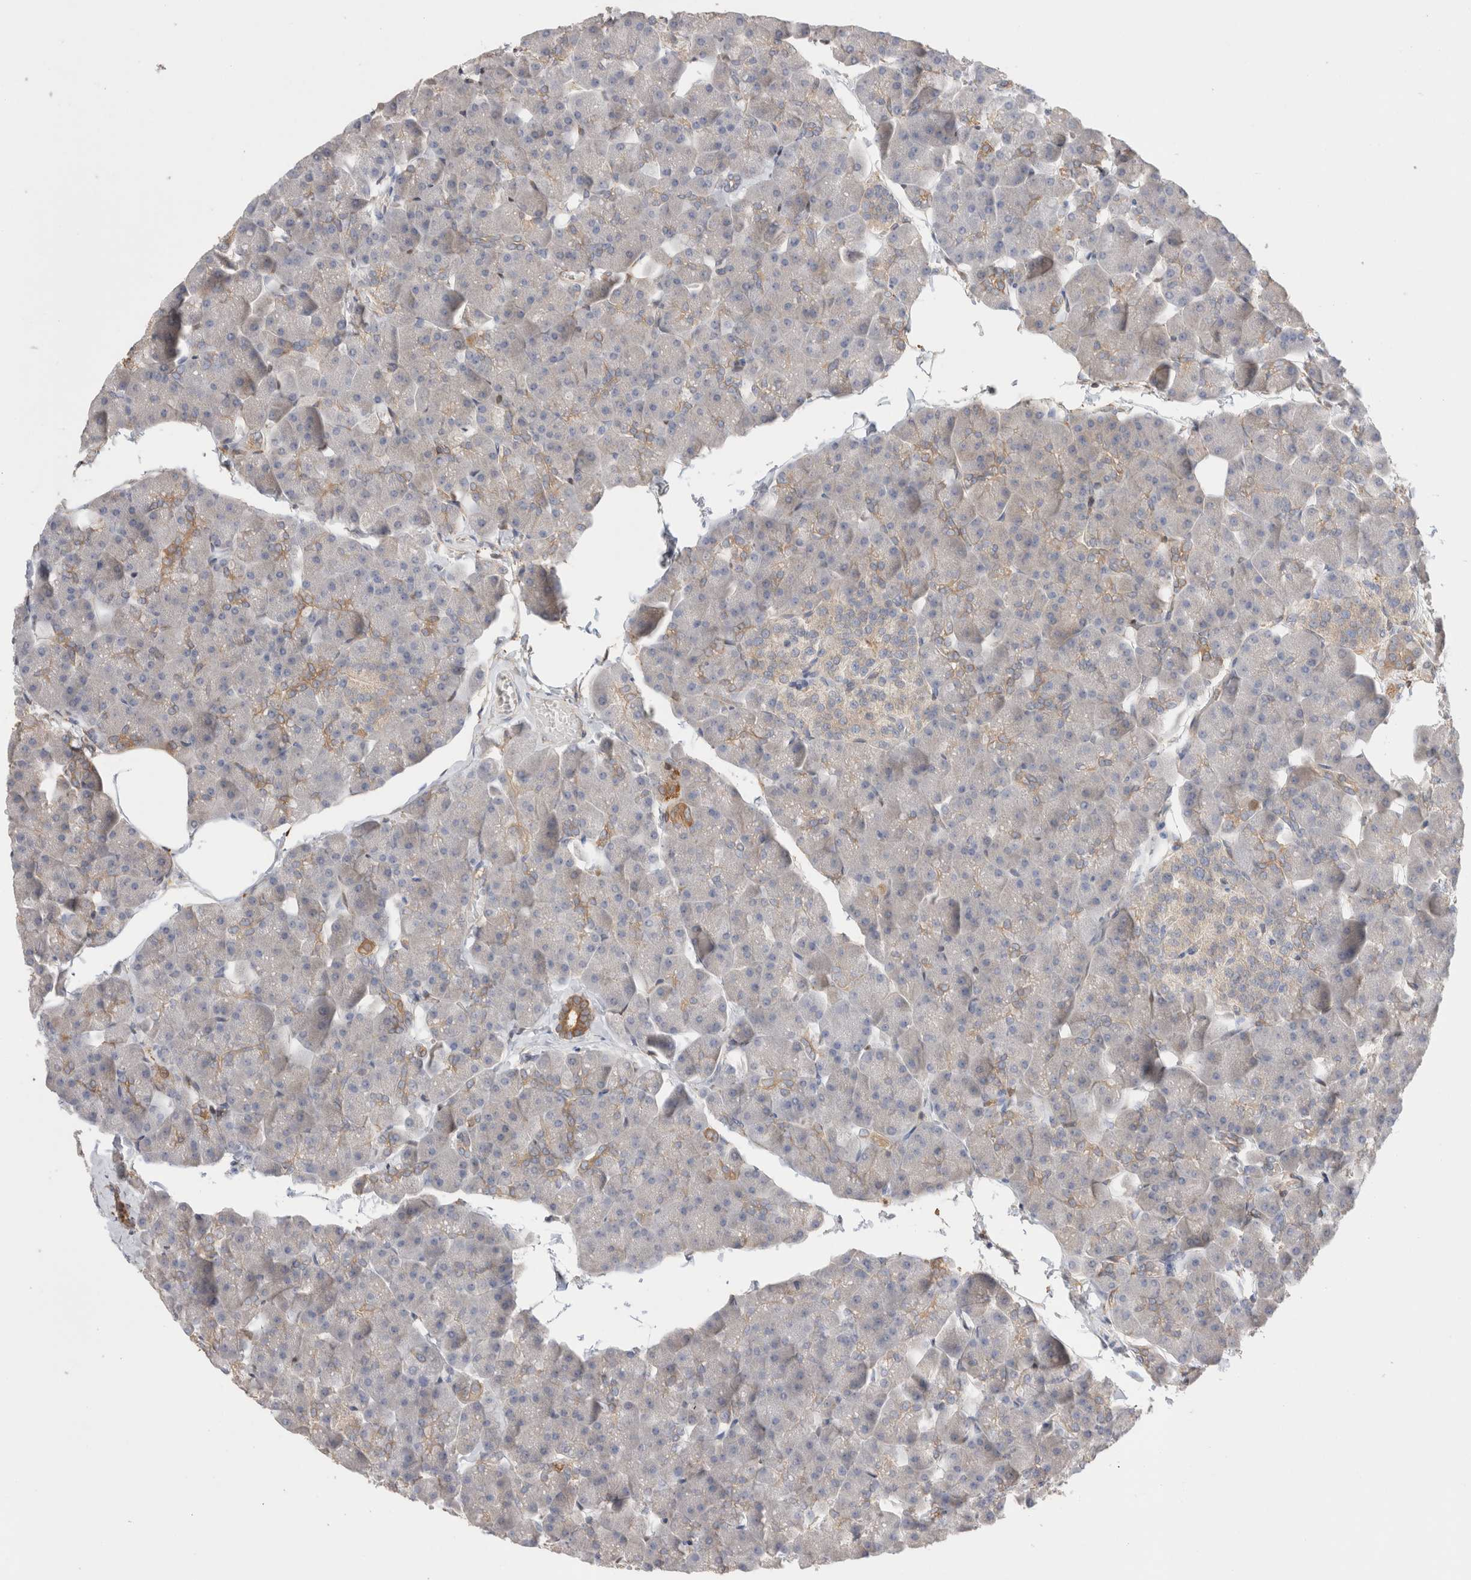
{"staining": {"intensity": "negative", "quantity": "none", "location": "none"}, "tissue": "pancreas", "cell_type": "Exocrine glandular cells", "image_type": "normal", "snomed": [{"axis": "morphology", "description": "Normal tissue, NOS"}, {"axis": "topography", "description": "Pancreas"}], "caption": "Photomicrograph shows no significant protein expression in exocrine glandular cells of normal pancreas.", "gene": "CAPN2", "patient": {"sex": "male", "age": 35}}